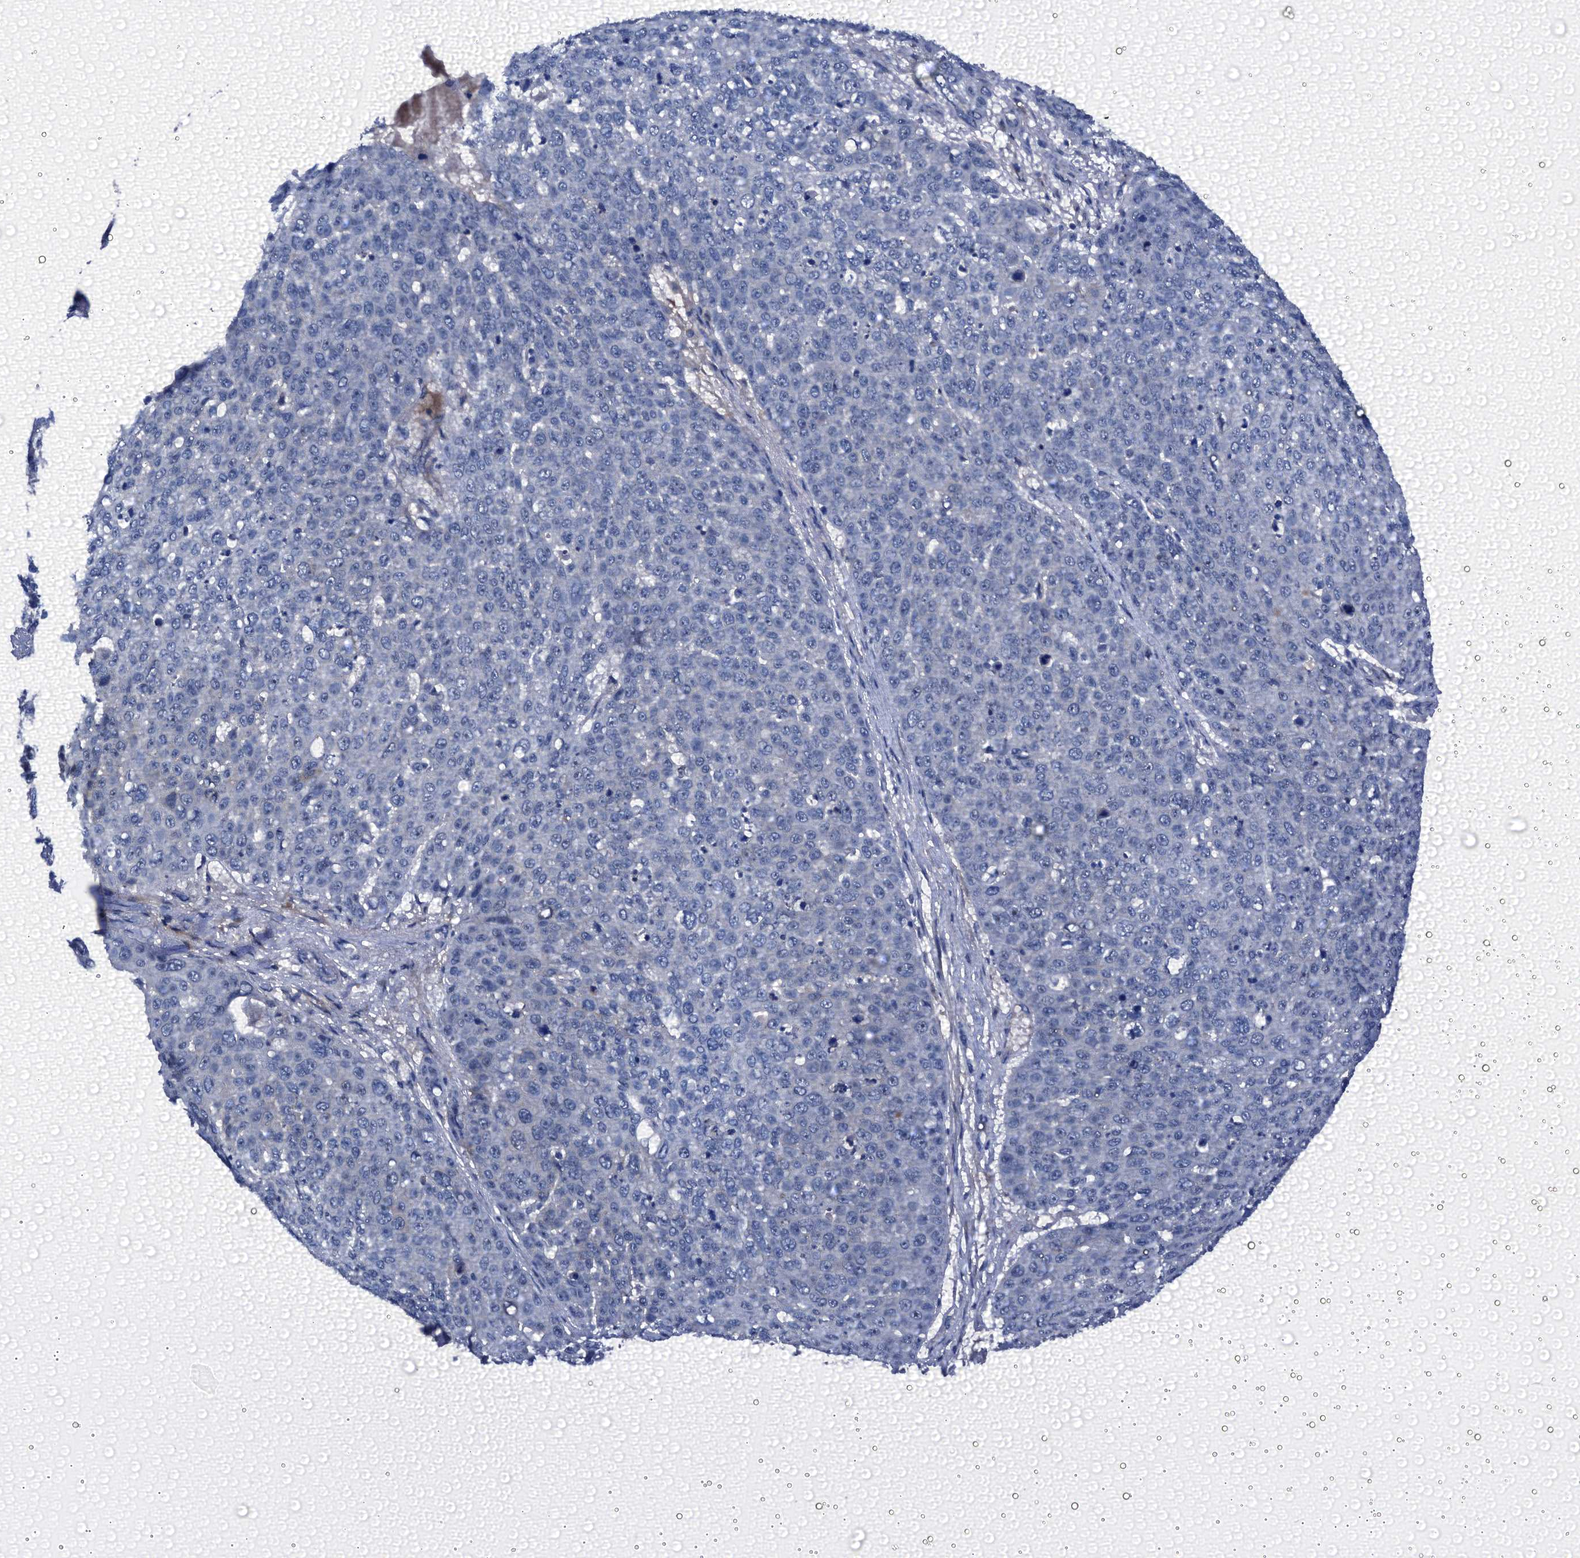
{"staining": {"intensity": "negative", "quantity": "none", "location": "none"}, "tissue": "skin cancer", "cell_type": "Tumor cells", "image_type": "cancer", "snomed": [{"axis": "morphology", "description": "Squamous cell carcinoma, NOS"}, {"axis": "topography", "description": "Skin"}], "caption": "Skin cancer (squamous cell carcinoma) was stained to show a protein in brown. There is no significant positivity in tumor cells.", "gene": "EMG1", "patient": {"sex": "male", "age": 71}}